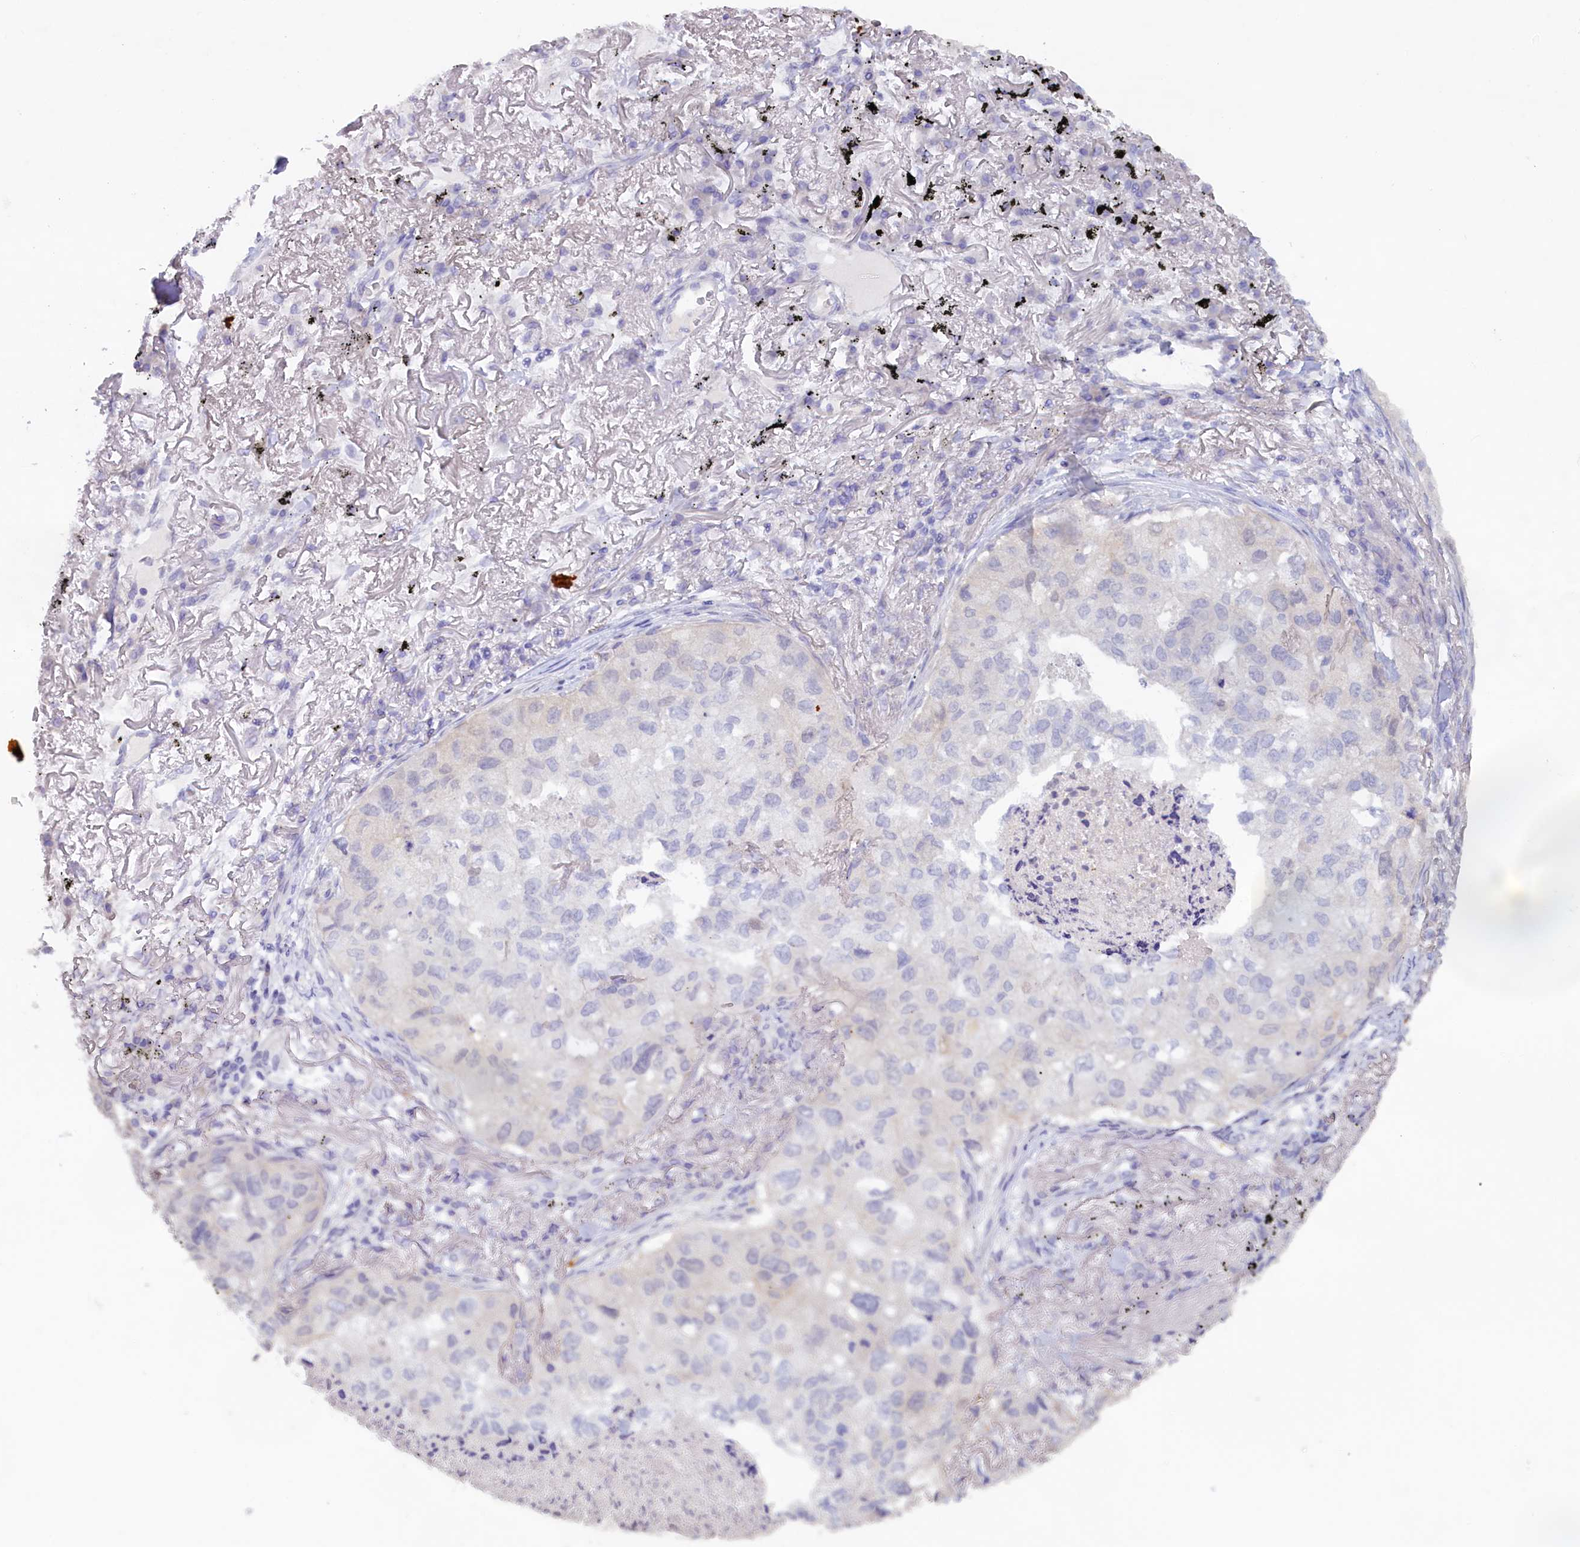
{"staining": {"intensity": "negative", "quantity": "none", "location": "none"}, "tissue": "lung cancer", "cell_type": "Tumor cells", "image_type": "cancer", "snomed": [{"axis": "morphology", "description": "Adenocarcinoma, NOS"}, {"axis": "topography", "description": "Lung"}], "caption": "DAB immunohistochemical staining of lung cancer (adenocarcinoma) displays no significant expression in tumor cells.", "gene": "ZSWIM4", "patient": {"sex": "male", "age": 65}}